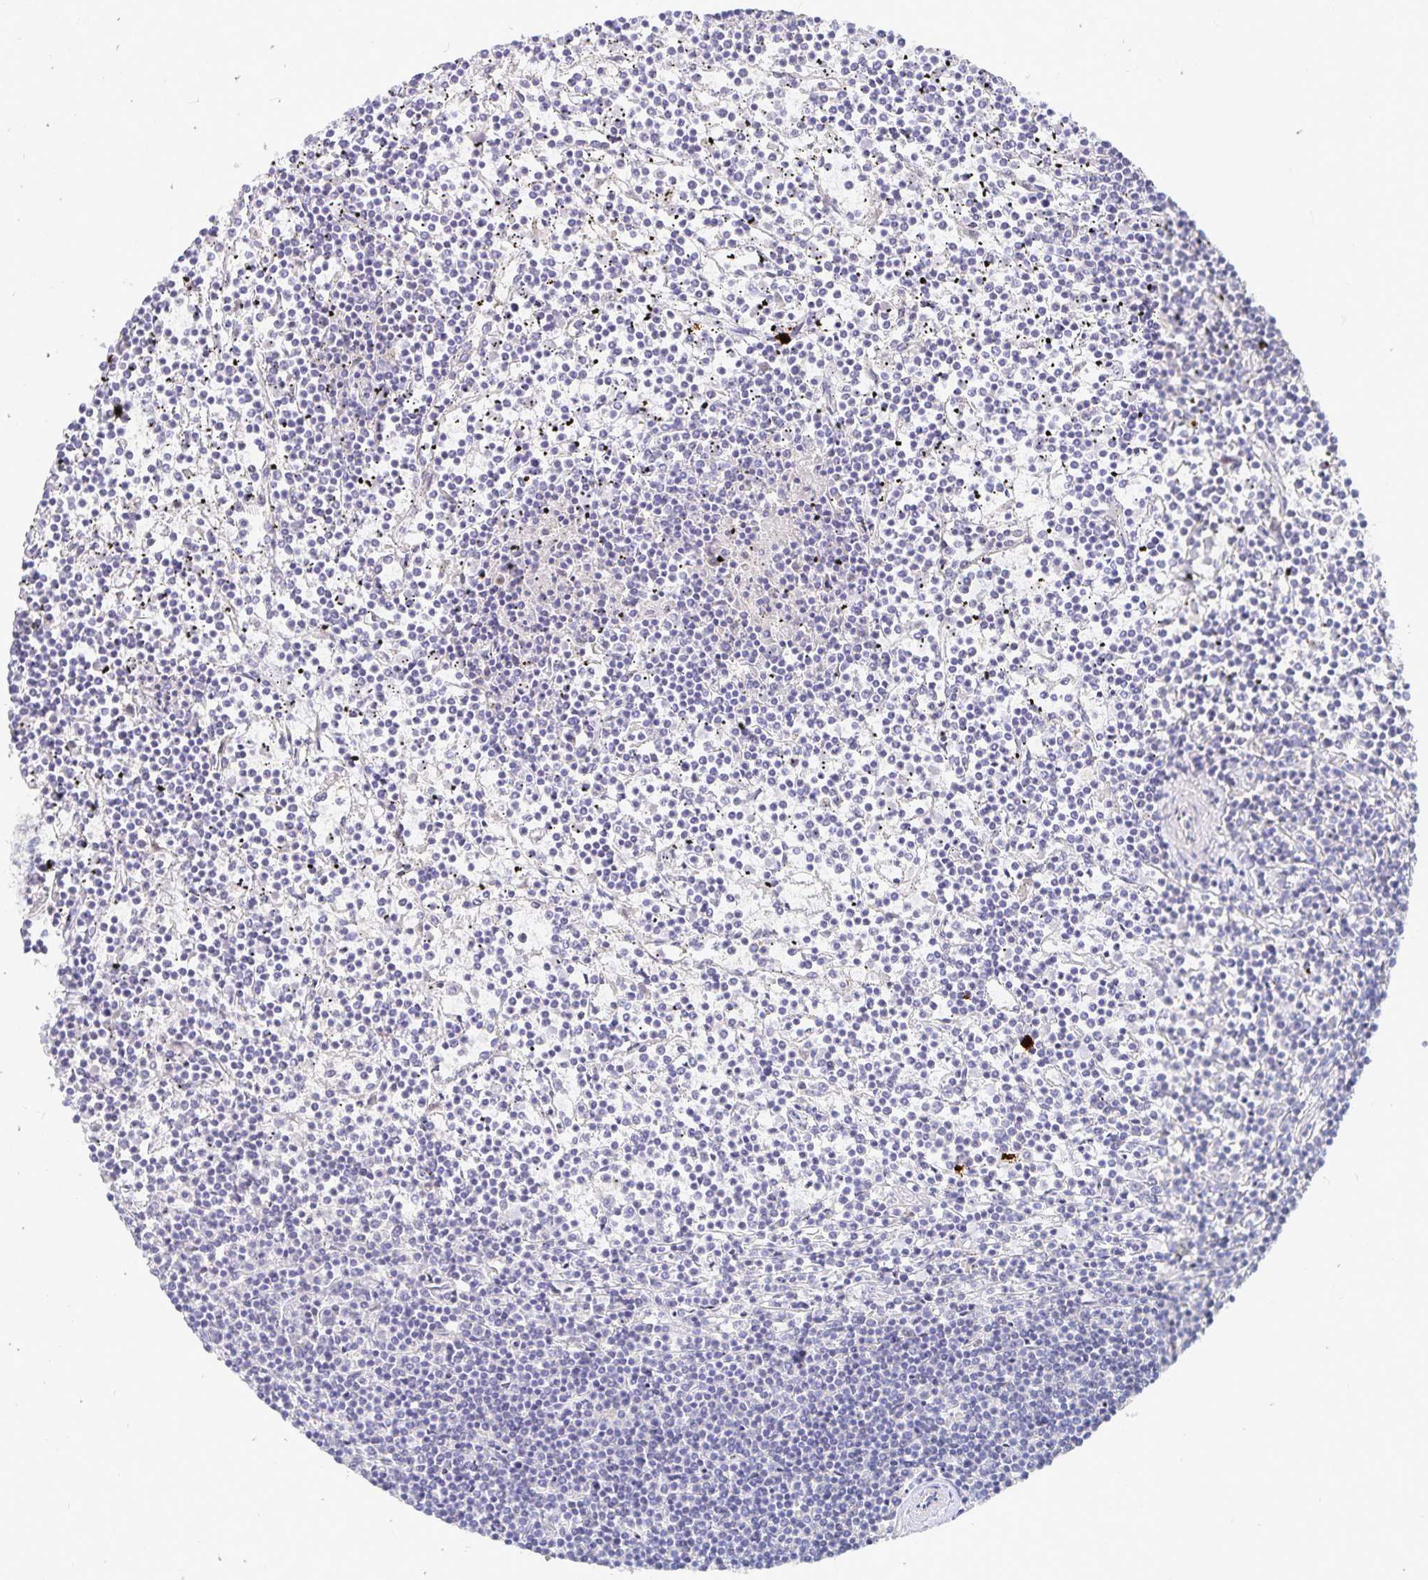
{"staining": {"intensity": "negative", "quantity": "none", "location": "none"}, "tissue": "lymphoma", "cell_type": "Tumor cells", "image_type": "cancer", "snomed": [{"axis": "morphology", "description": "Malignant lymphoma, non-Hodgkin's type, Low grade"}, {"axis": "topography", "description": "Spleen"}], "caption": "High power microscopy micrograph of an immunohistochemistry photomicrograph of low-grade malignant lymphoma, non-Hodgkin's type, revealing no significant staining in tumor cells.", "gene": "PKHD1", "patient": {"sex": "female", "age": 19}}